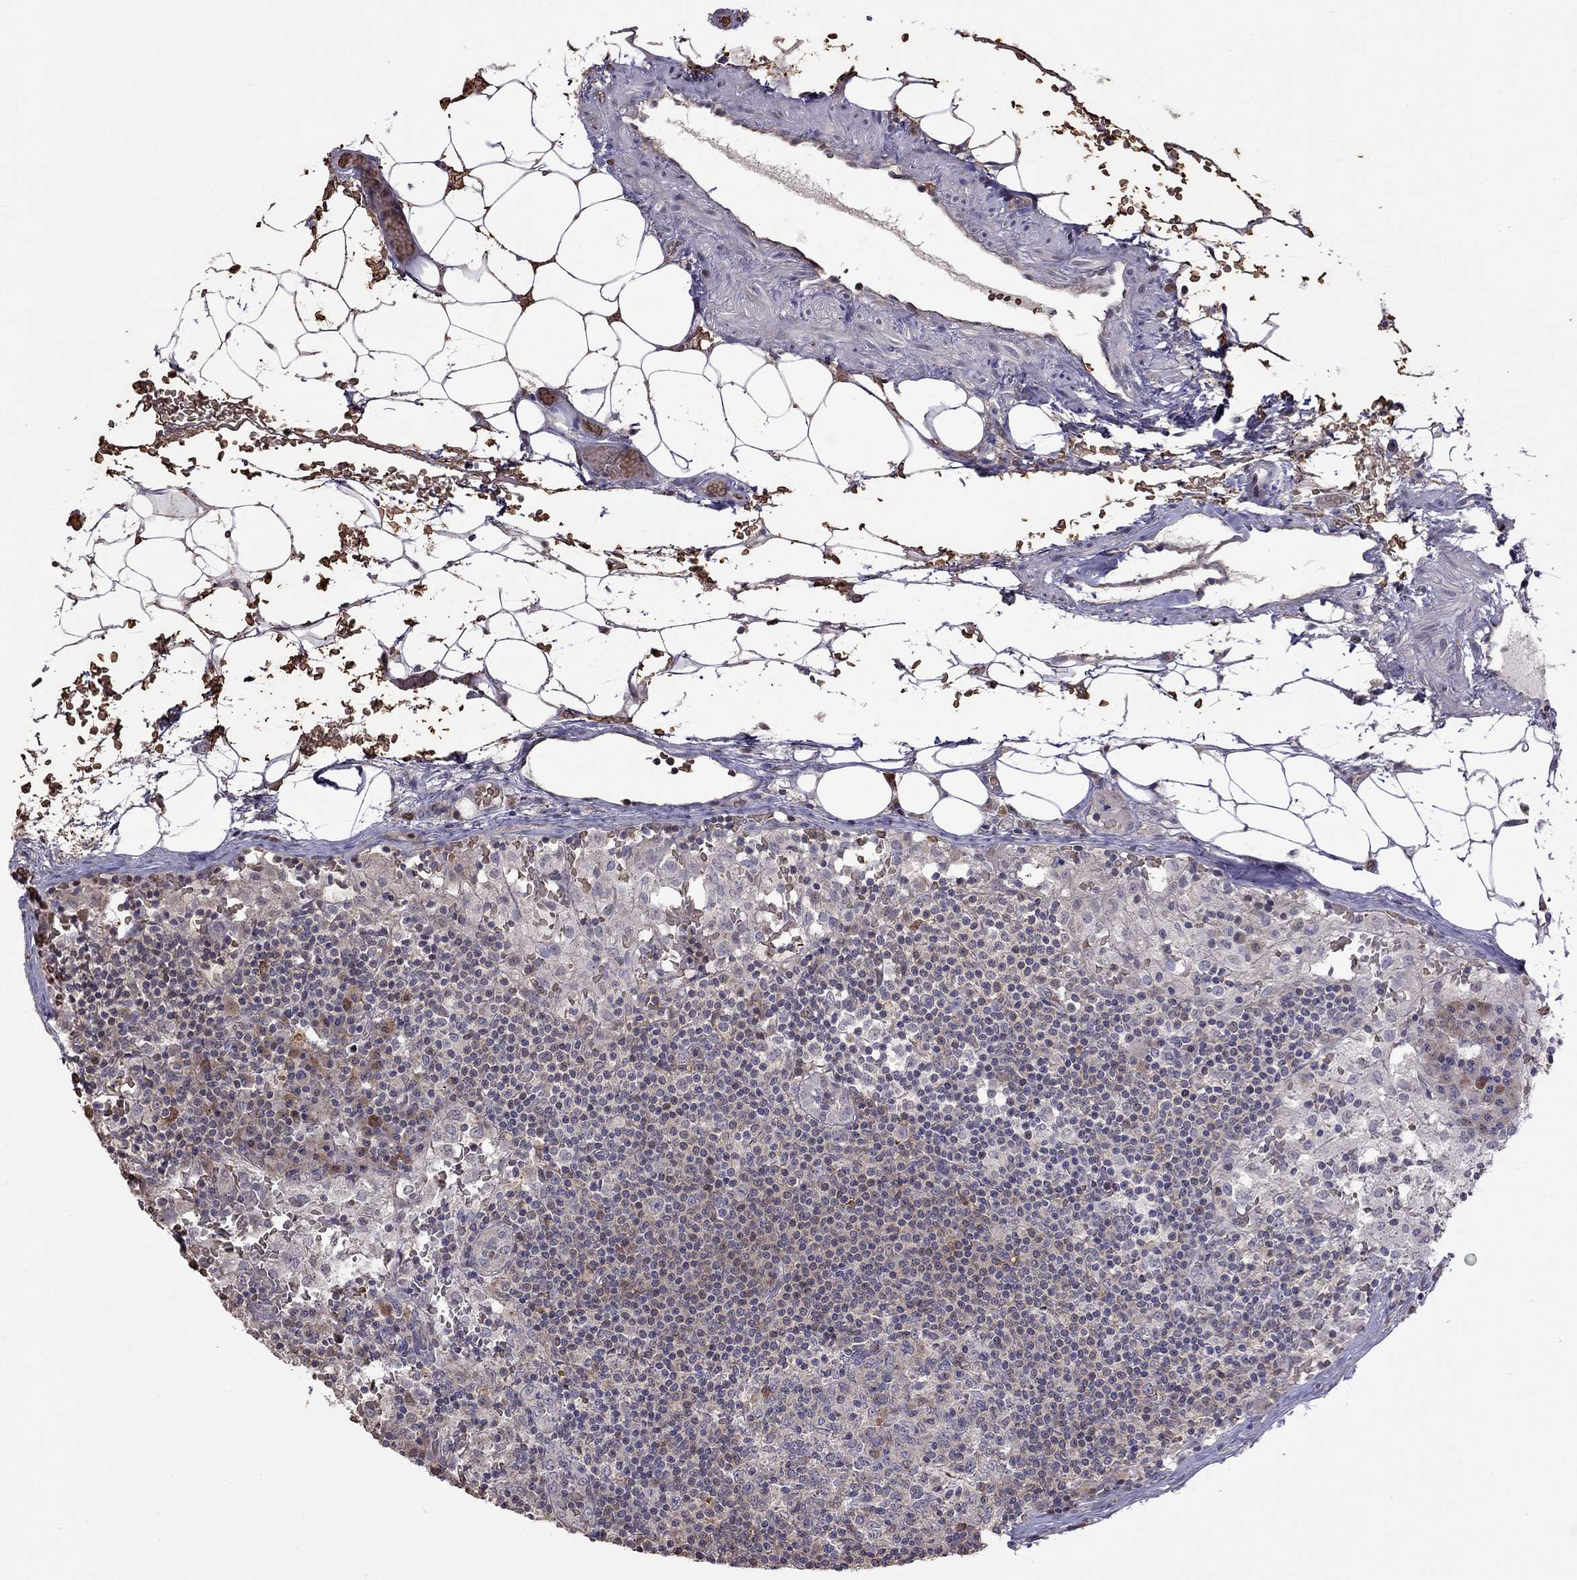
{"staining": {"intensity": "negative", "quantity": "none", "location": "none"}, "tissue": "lymph node", "cell_type": "Germinal center cells", "image_type": "normal", "snomed": [{"axis": "morphology", "description": "Normal tissue, NOS"}, {"axis": "topography", "description": "Lymph node"}], "caption": "The immunohistochemistry image has no significant staining in germinal center cells of lymph node.", "gene": "ADAM28", "patient": {"sex": "male", "age": 62}}